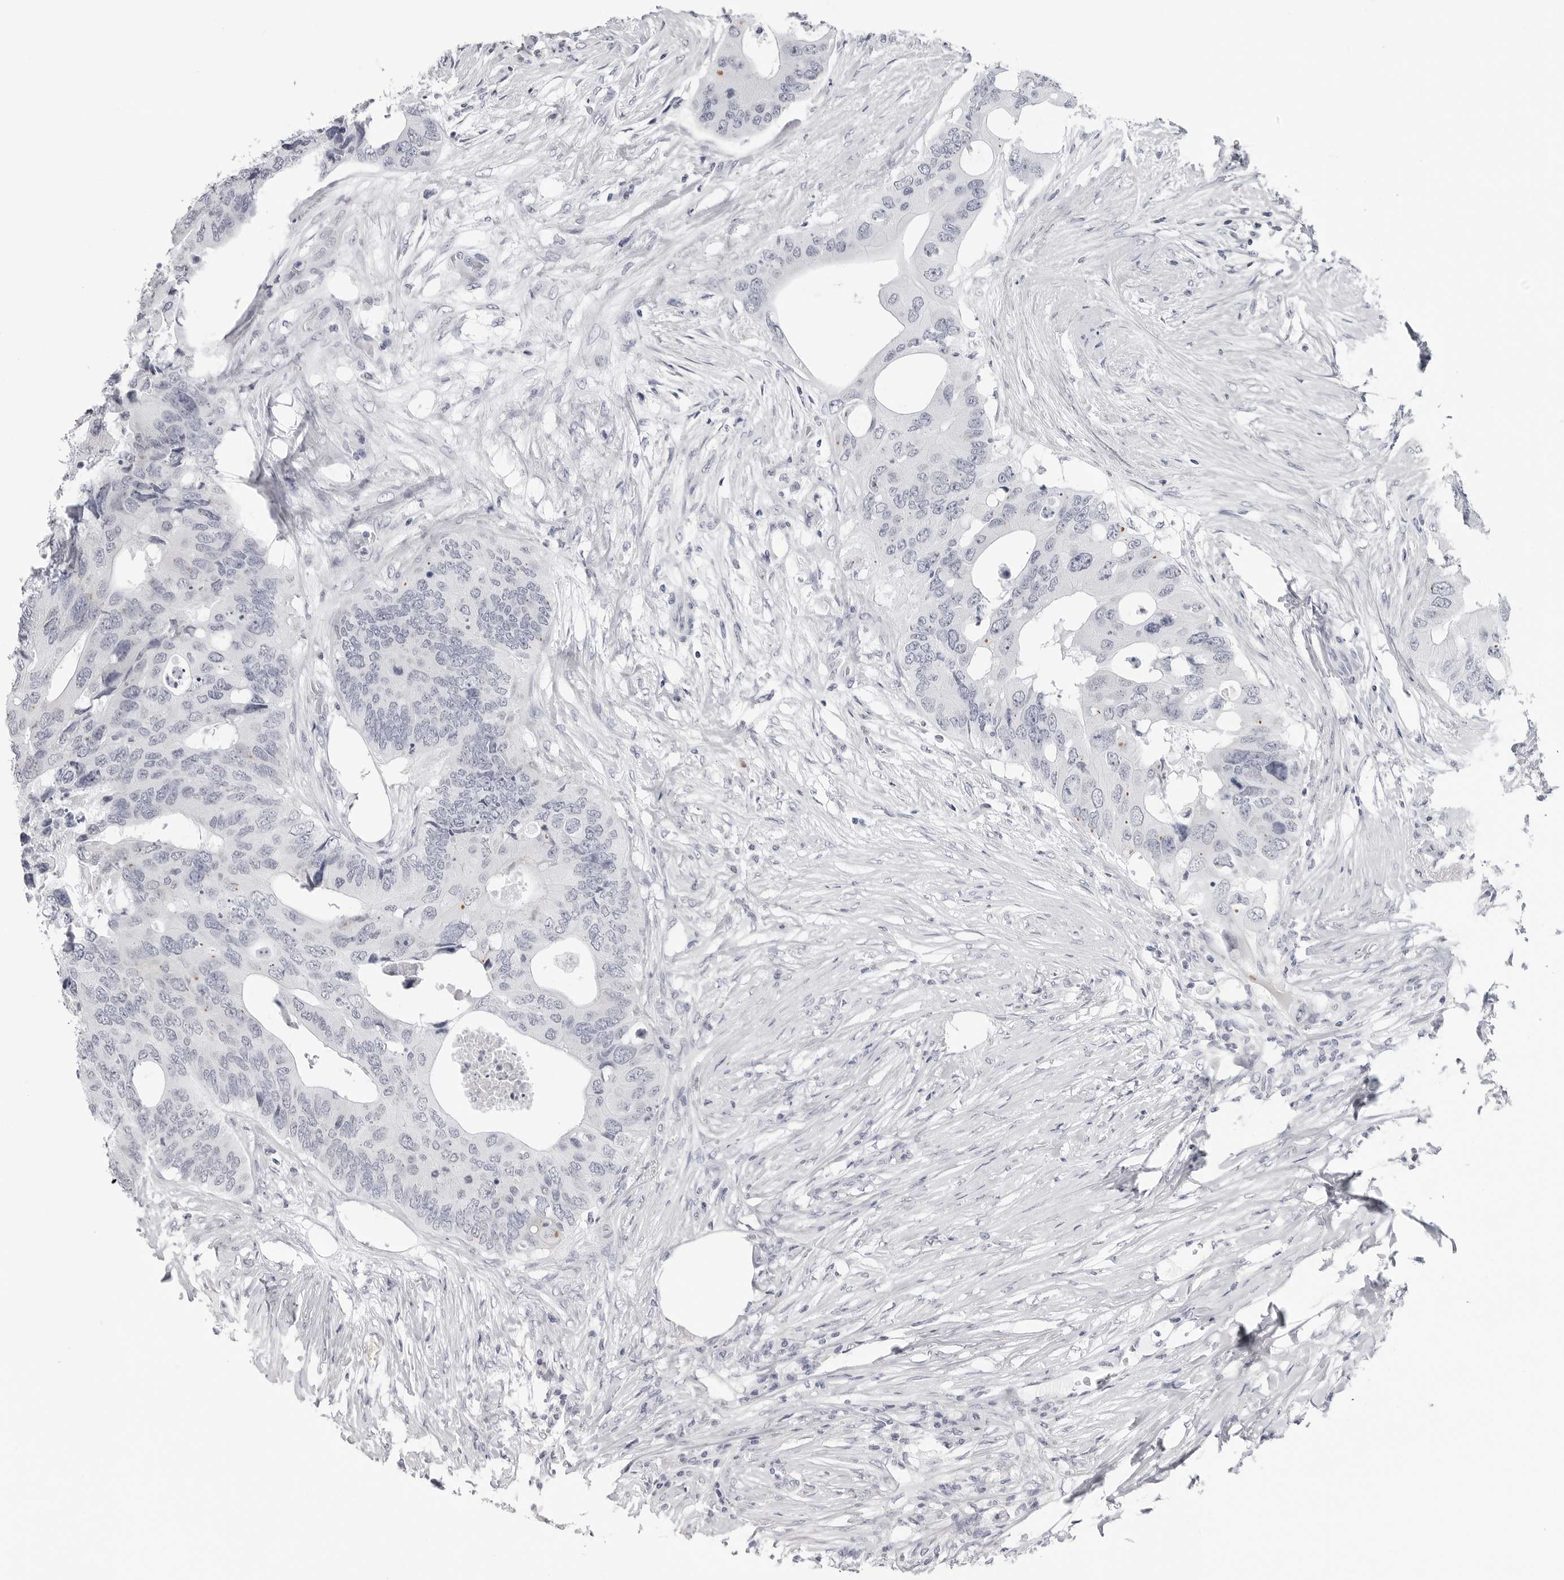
{"staining": {"intensity": "negative", "quantity": "none", "location": "none"}, "tissue": "colorectal cancer", "cell_type": "Tumor cells", "image_type": "cancer", "snomed": [{"axis": "morphology", "description": "Adenocarcinoma, NOS"}, {"axis": "topography", "description": "Colon"}], "caption": "A photomicrograph of human colorectal adenocarcinoma is negative for staining in tumor cells. Nuclei are stained in blue.", "gene": "PGA3", "patient": {"sex": "male", "age": 71}}